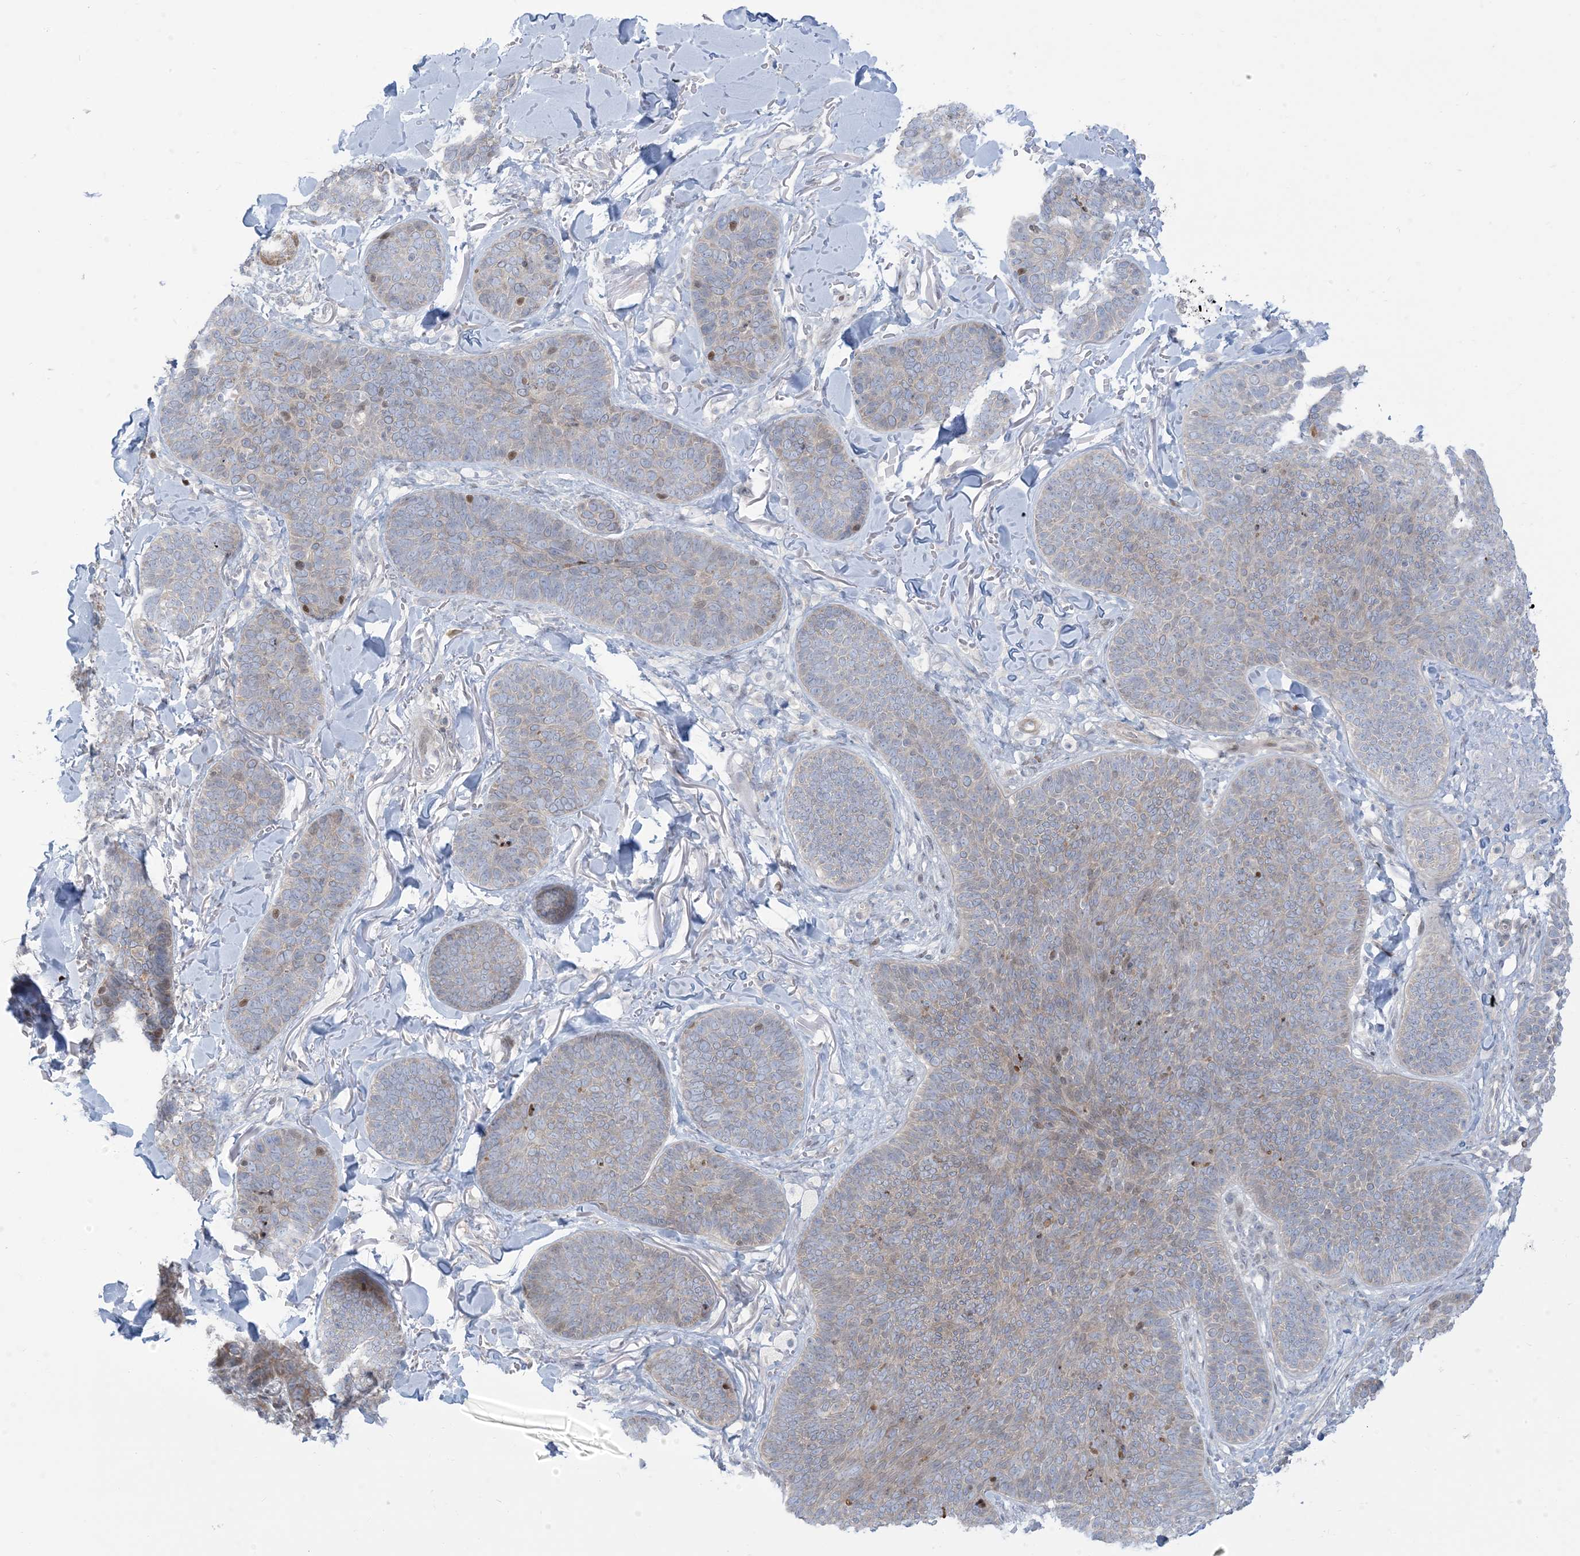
{"staining": {"intensity": "weak", "quantity": "<25%", "location": "cytoplasmic/membranous"}, "tissue": "skin cancer", "cell_type": "Tumor cells", "image_type": "cancer", "snomed": [{"axis": "morphology", "description": "Basal cell carcinoma"}, {"axis": "topography", "description": "Skin"}], "caption": "Skin basal cell carcinoma stained for a protein using immunohistochemistry (IHC) shows no staining tumor cells.", "gene": "AFTPH", "patient": {"sex": "male", "age": 85}}